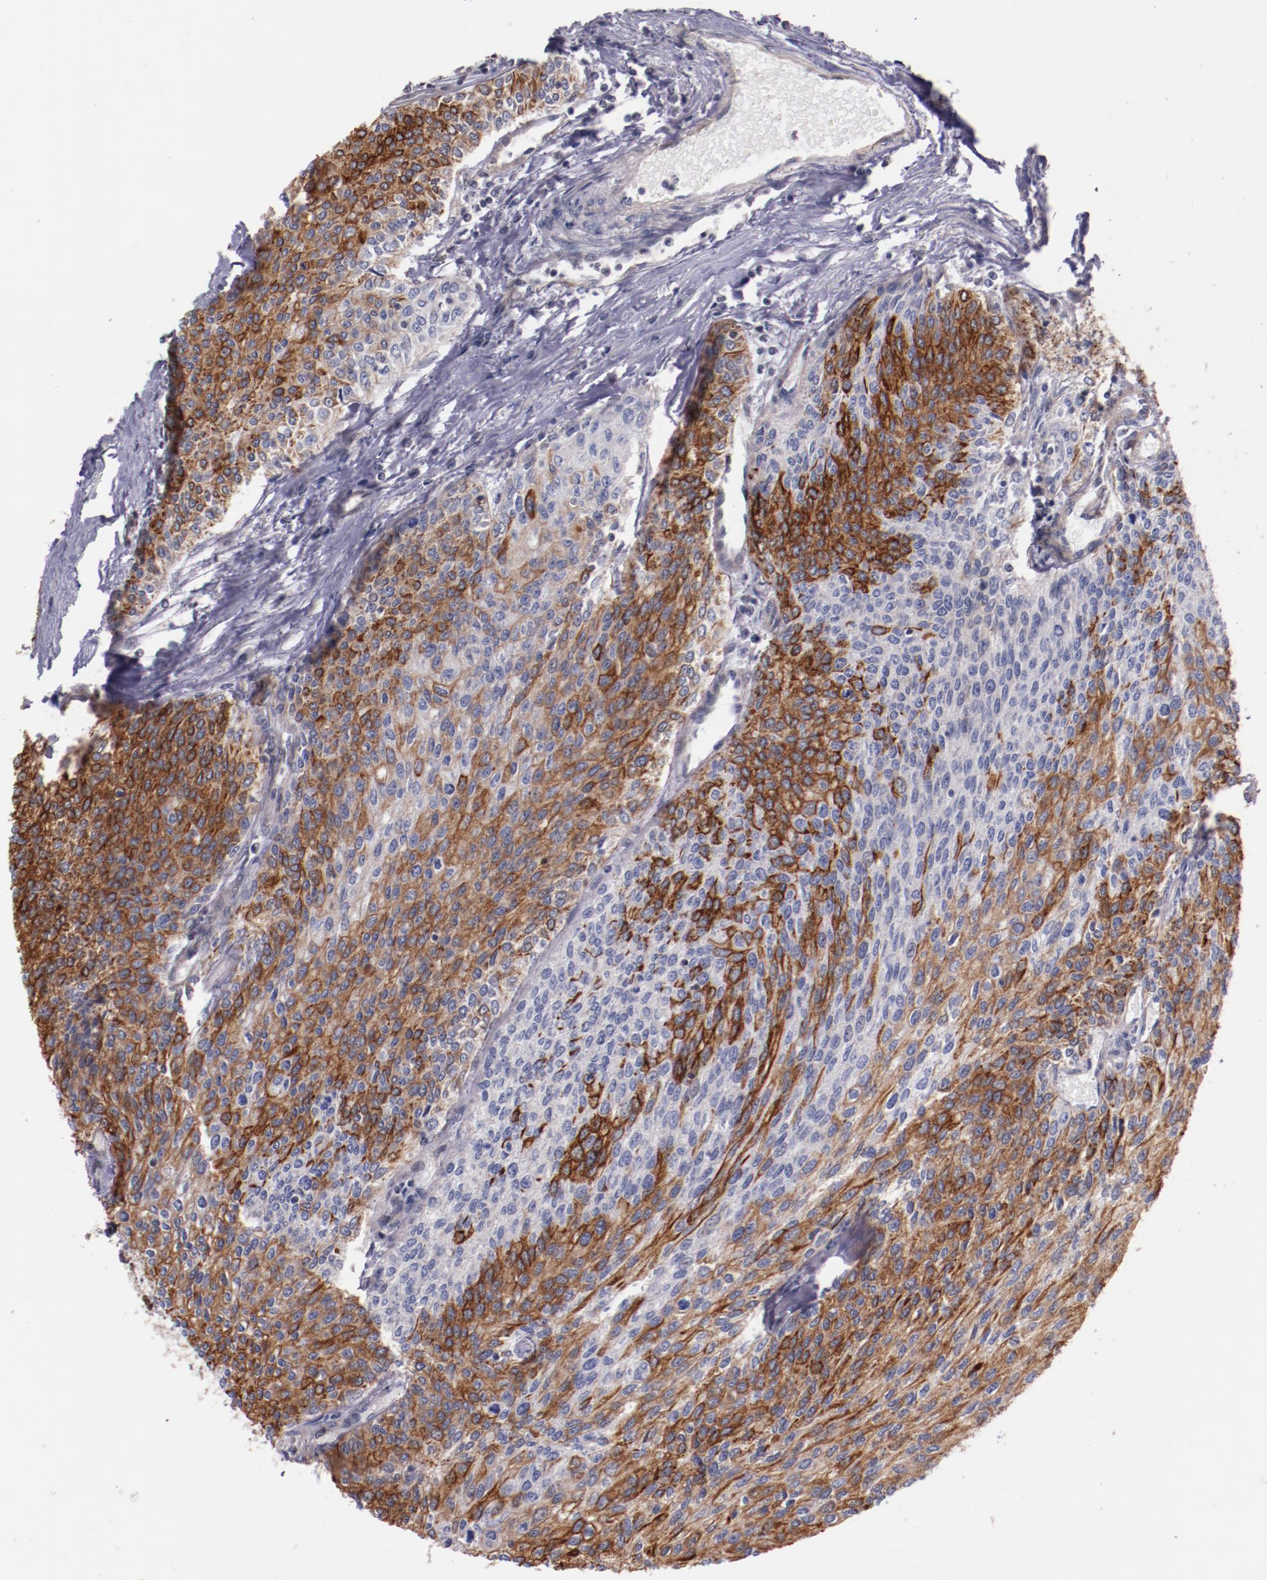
{"staining": {"intensity": "moderate", "quantity": "25%-75%", "location": "cytoplasmic/membranous"}, "tissue": "urothelial cancer", "cell_type": "Tumor cells", "image_type": "cancer", "snomed": [{"axis": "morphology", "description": "Urothelial carcinoma, Low grade"}, {"axis": "topography", "description": "Urinary bladder"}], "caption": "An image of urothelial carcinoma (low-grade) stained for a protein shows moderate cytoplasmic/membranous brown staining in tumor cells.", "gene": "STAG2", "patient": {"sex": "female", "age": 73}}